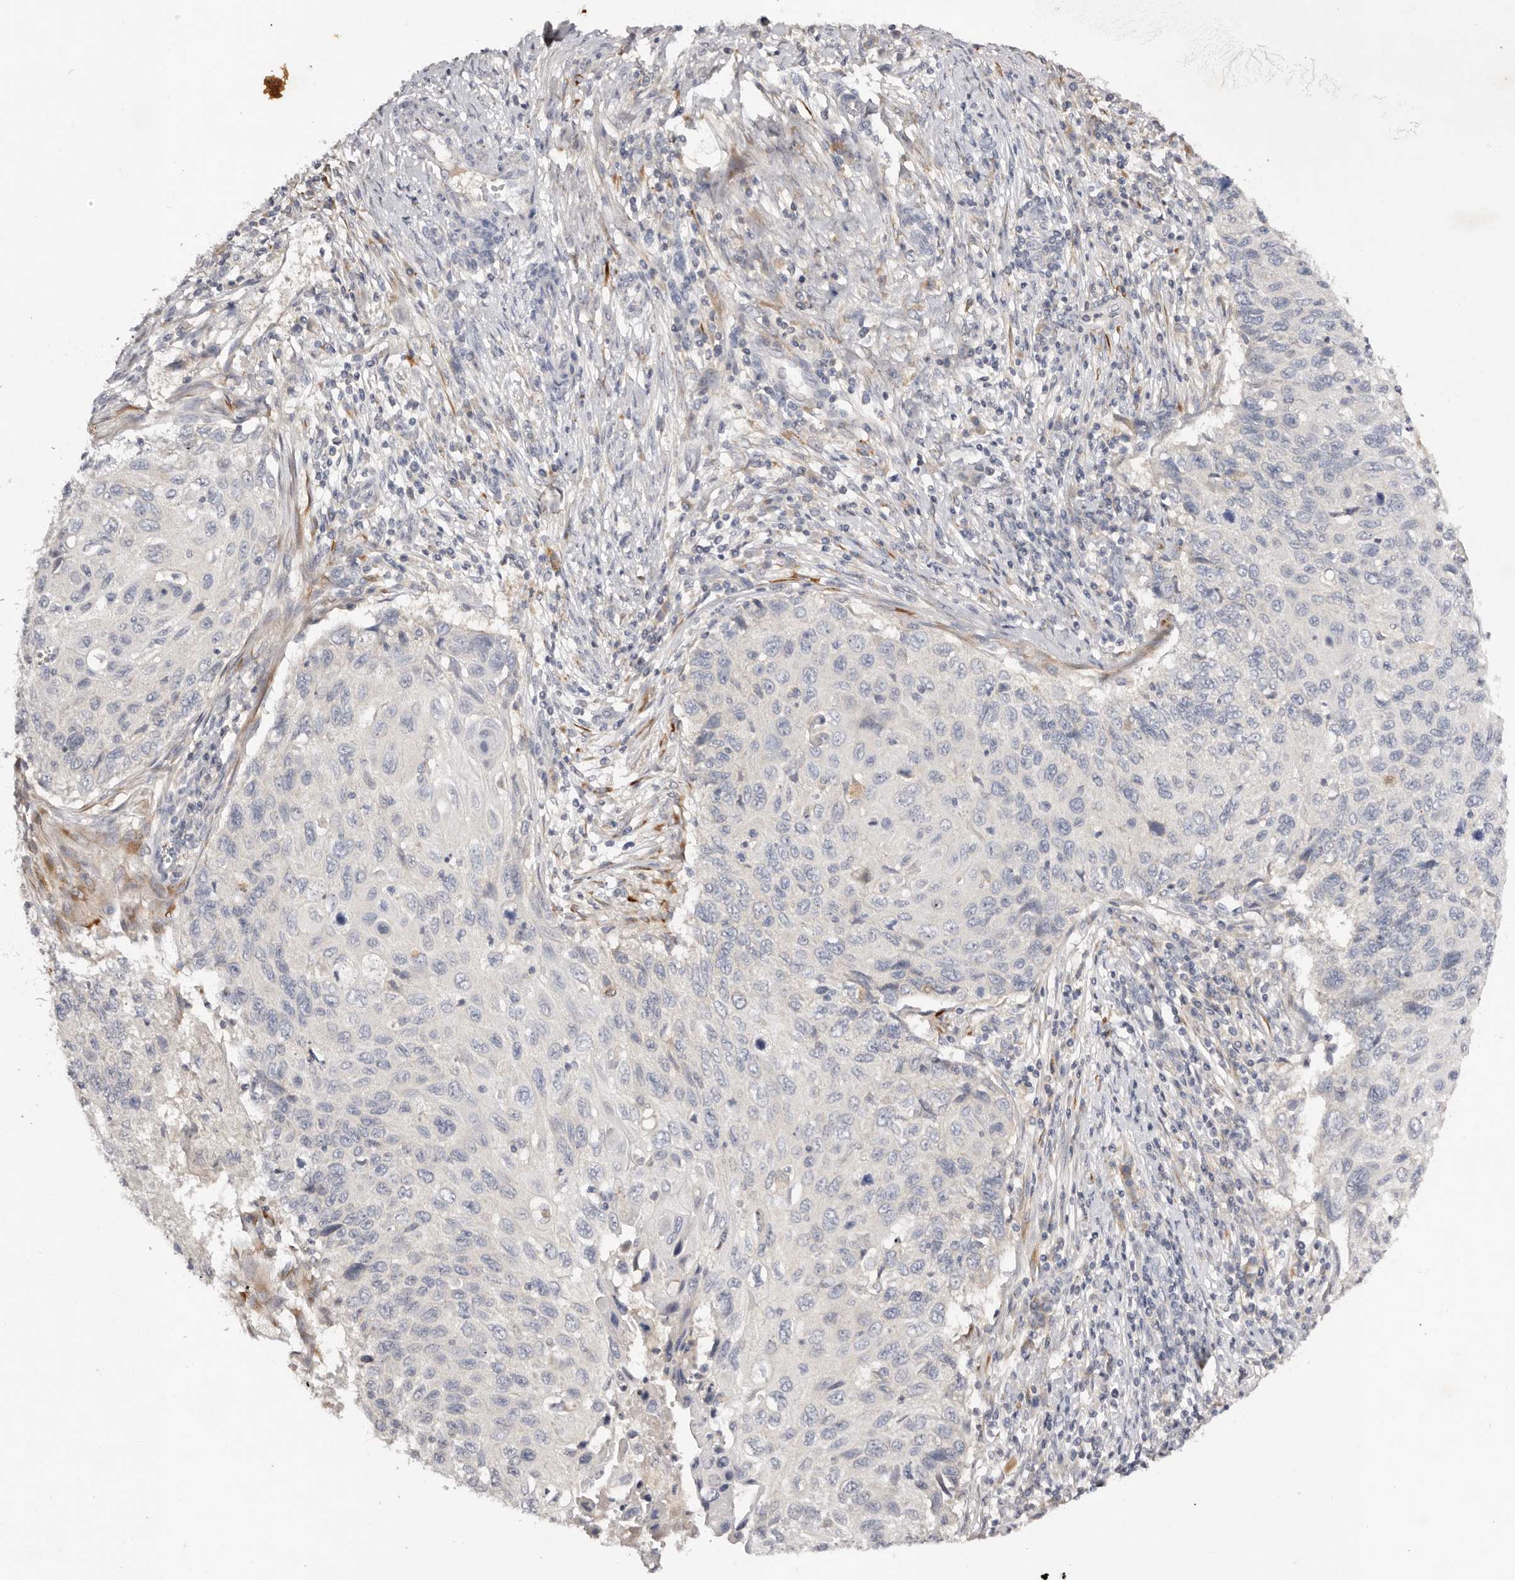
{"staining": {"intensity": "negative", "quantity": "none", "location": "none"}, "tissue": "cervical cancer", "cell_type": "Tumor cells", "image_type": "cancer", "snomed": [{"axis": "morphology", "description": "Squamous cell carcinoma, NOS"}, {"axis": "topography", "description": "Cervix"}], "caption": "IHC histopathology image of human cervical cancer (squamous cell carcinoma) stained for a protein (brown), which exhibits no expression in tumor cells. The staining was performed using DAB (3,3'-diaminobenzidine) to visualize the protein expression in brown, while the nuclei were stained in blue with hematoxylin (Magnification: 20x).", "gene": "SCUBE2", "patient": {"sex": "female", "age": 70}}